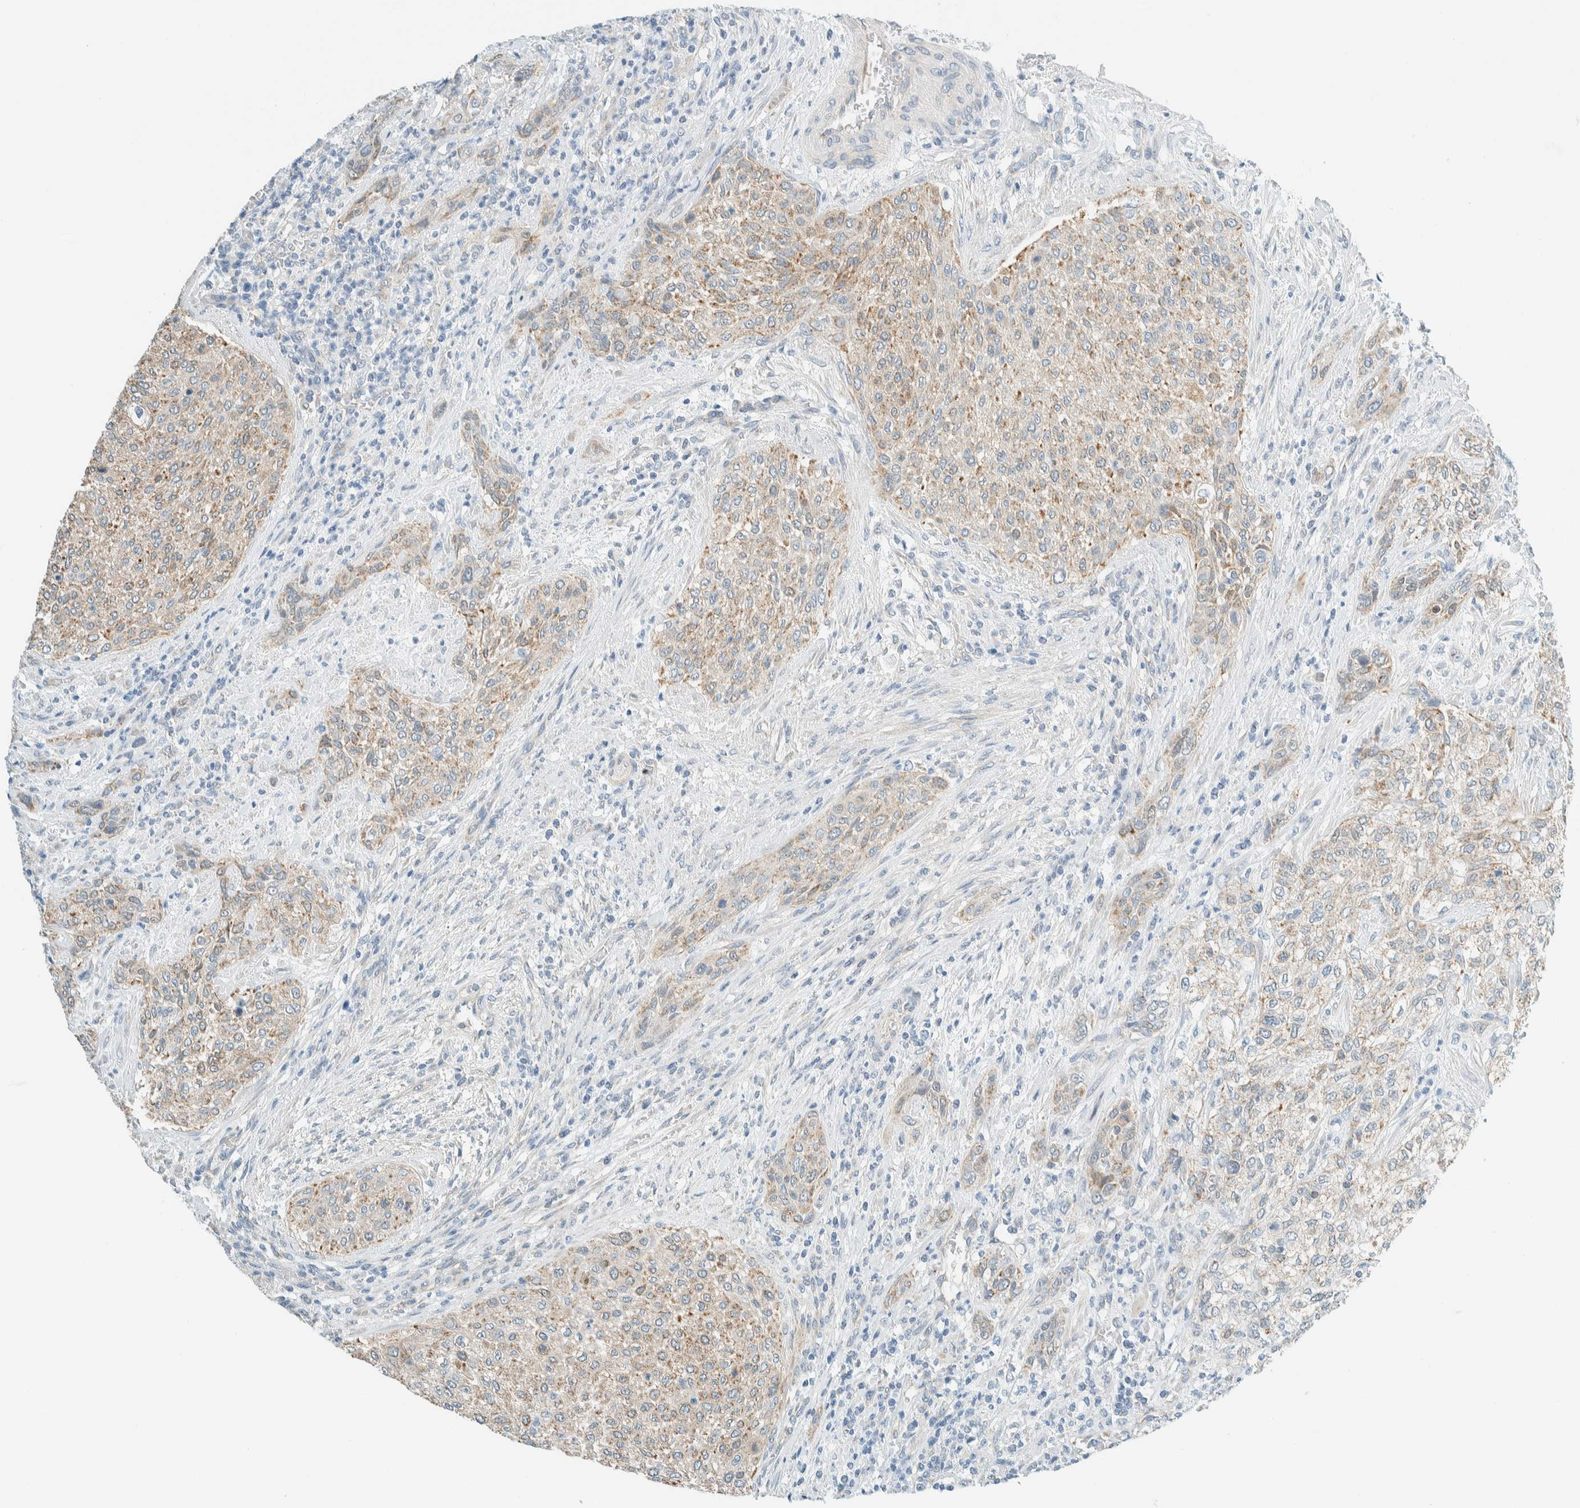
{"staining": {"intensity": "weak", "quantity": ">75%", "location": "cytoplasmic/membranous"}, "tissue": "urothelial cancer", "cell_type": "Tumor cells", "image_type": "cancer", "snomed": [{"axis": "morphology", "description": "Urothelial carcinoma, Low grade"}, {"axis": "morphology", "description": "Urothelial carcinoma, High grade"}, {"axis": "topography", "description": "Urinary bladder"}], "caption": "This micrograph demonstrates urothelial carcinoma (low-grade) stained with IHC to label a protein in brown. The cytoplasmic/membranous of tumor cells show weak positivity for the protein. Nuclei are counter-stained blue.", "gene": "ALDH7A1", "patient": {"sex": "male", "age": 35}}